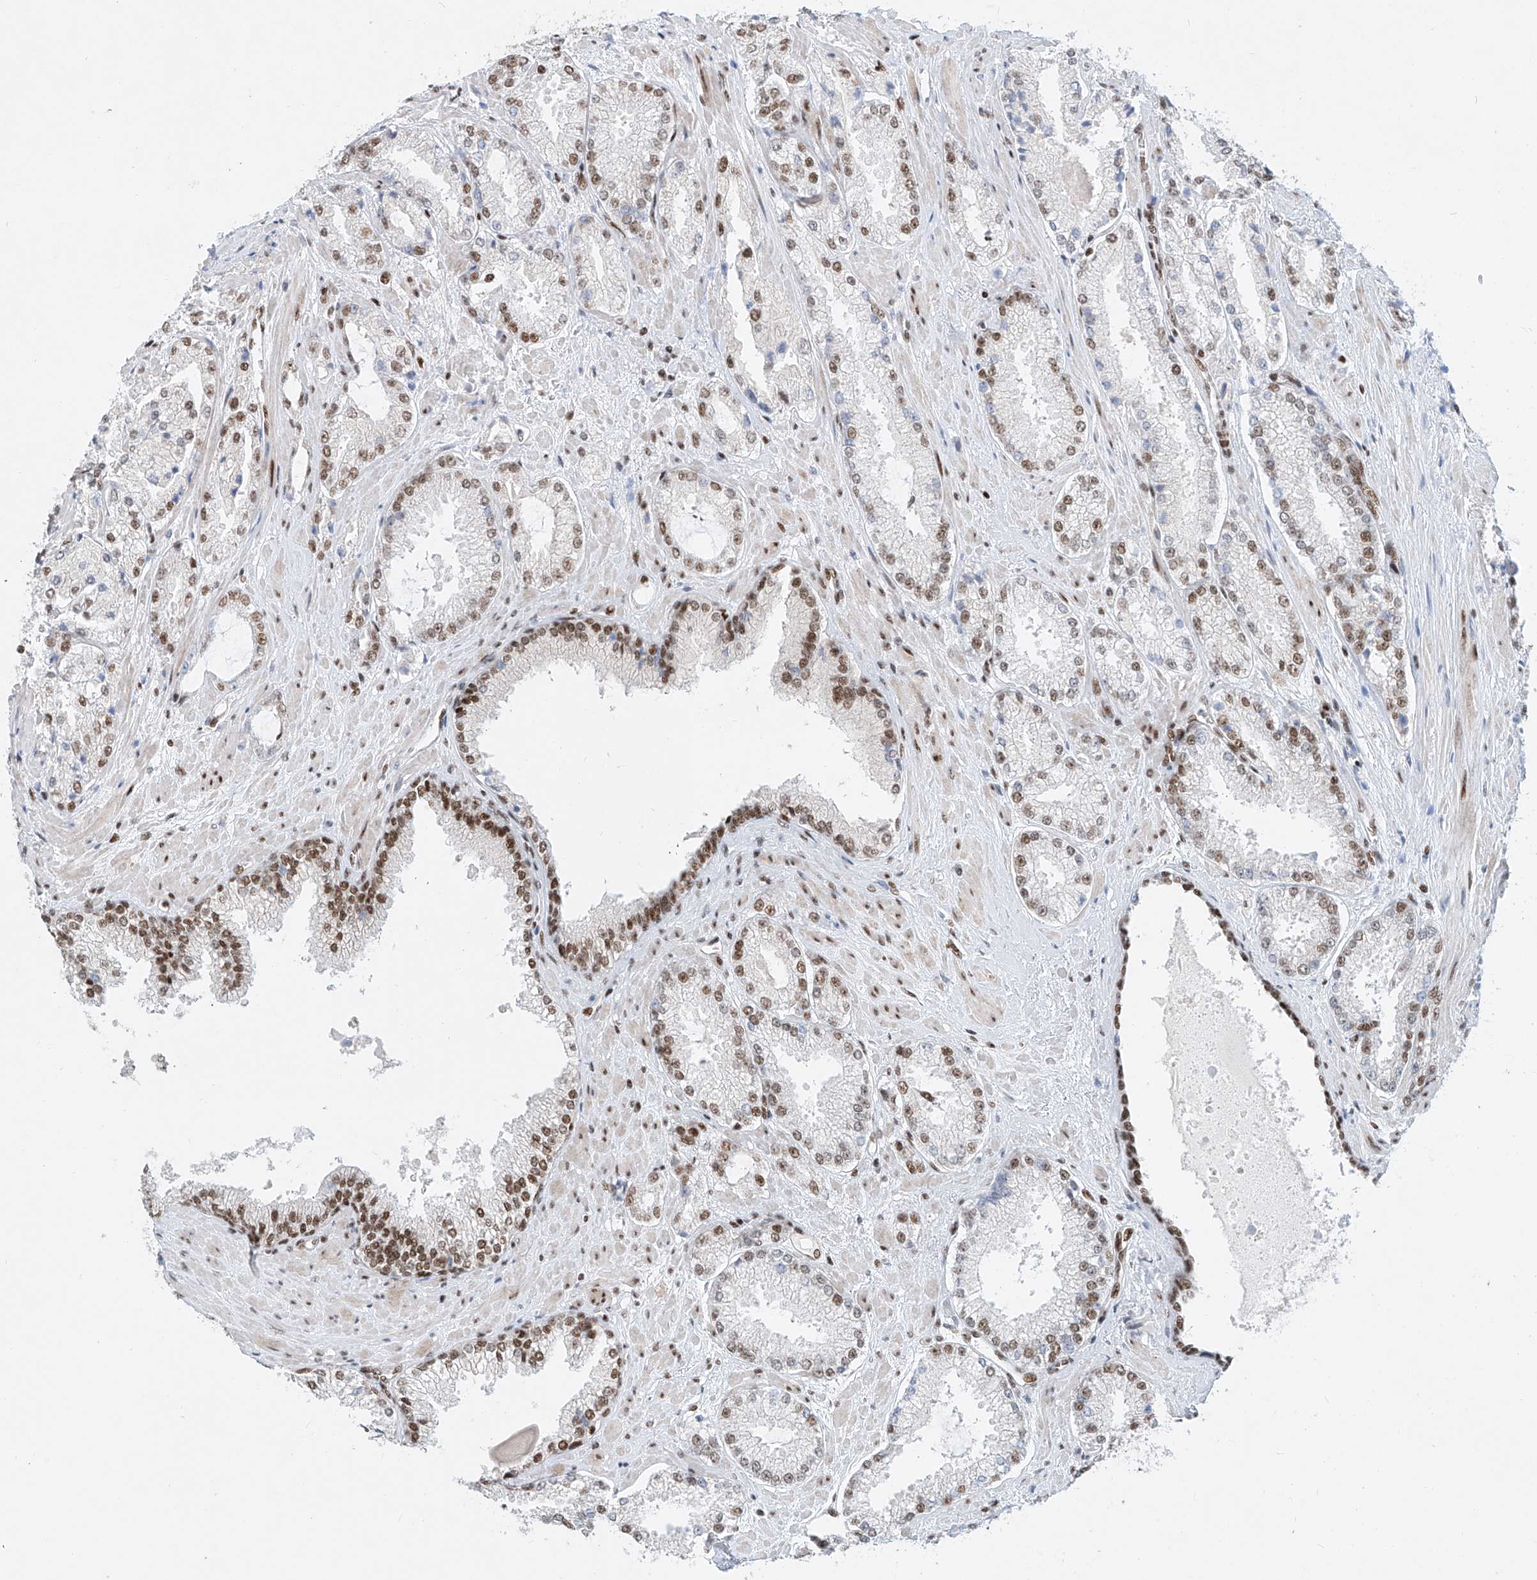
{"staining": {"intensity": "moderate", "quantity": "25%-75%", "location": "nuclear"}, "tissue": "prostate cancer", "cell_type": "Tumor cells", "image_type": "cancer", "snomed": [{"axis": "morphology", "description": "Adenocarcinoma, High grade"}, {"axis": "topography", "description": "Prostate"}], "caption": "This photomicrograph demonstrates immunohistochemistry staining of human prostate cancer, with medium moderate nuclear positivity in approximately 25%-75% of tumor cells.", "gene": "TAF4", "patient": {"sex": "male", "age": 73}}